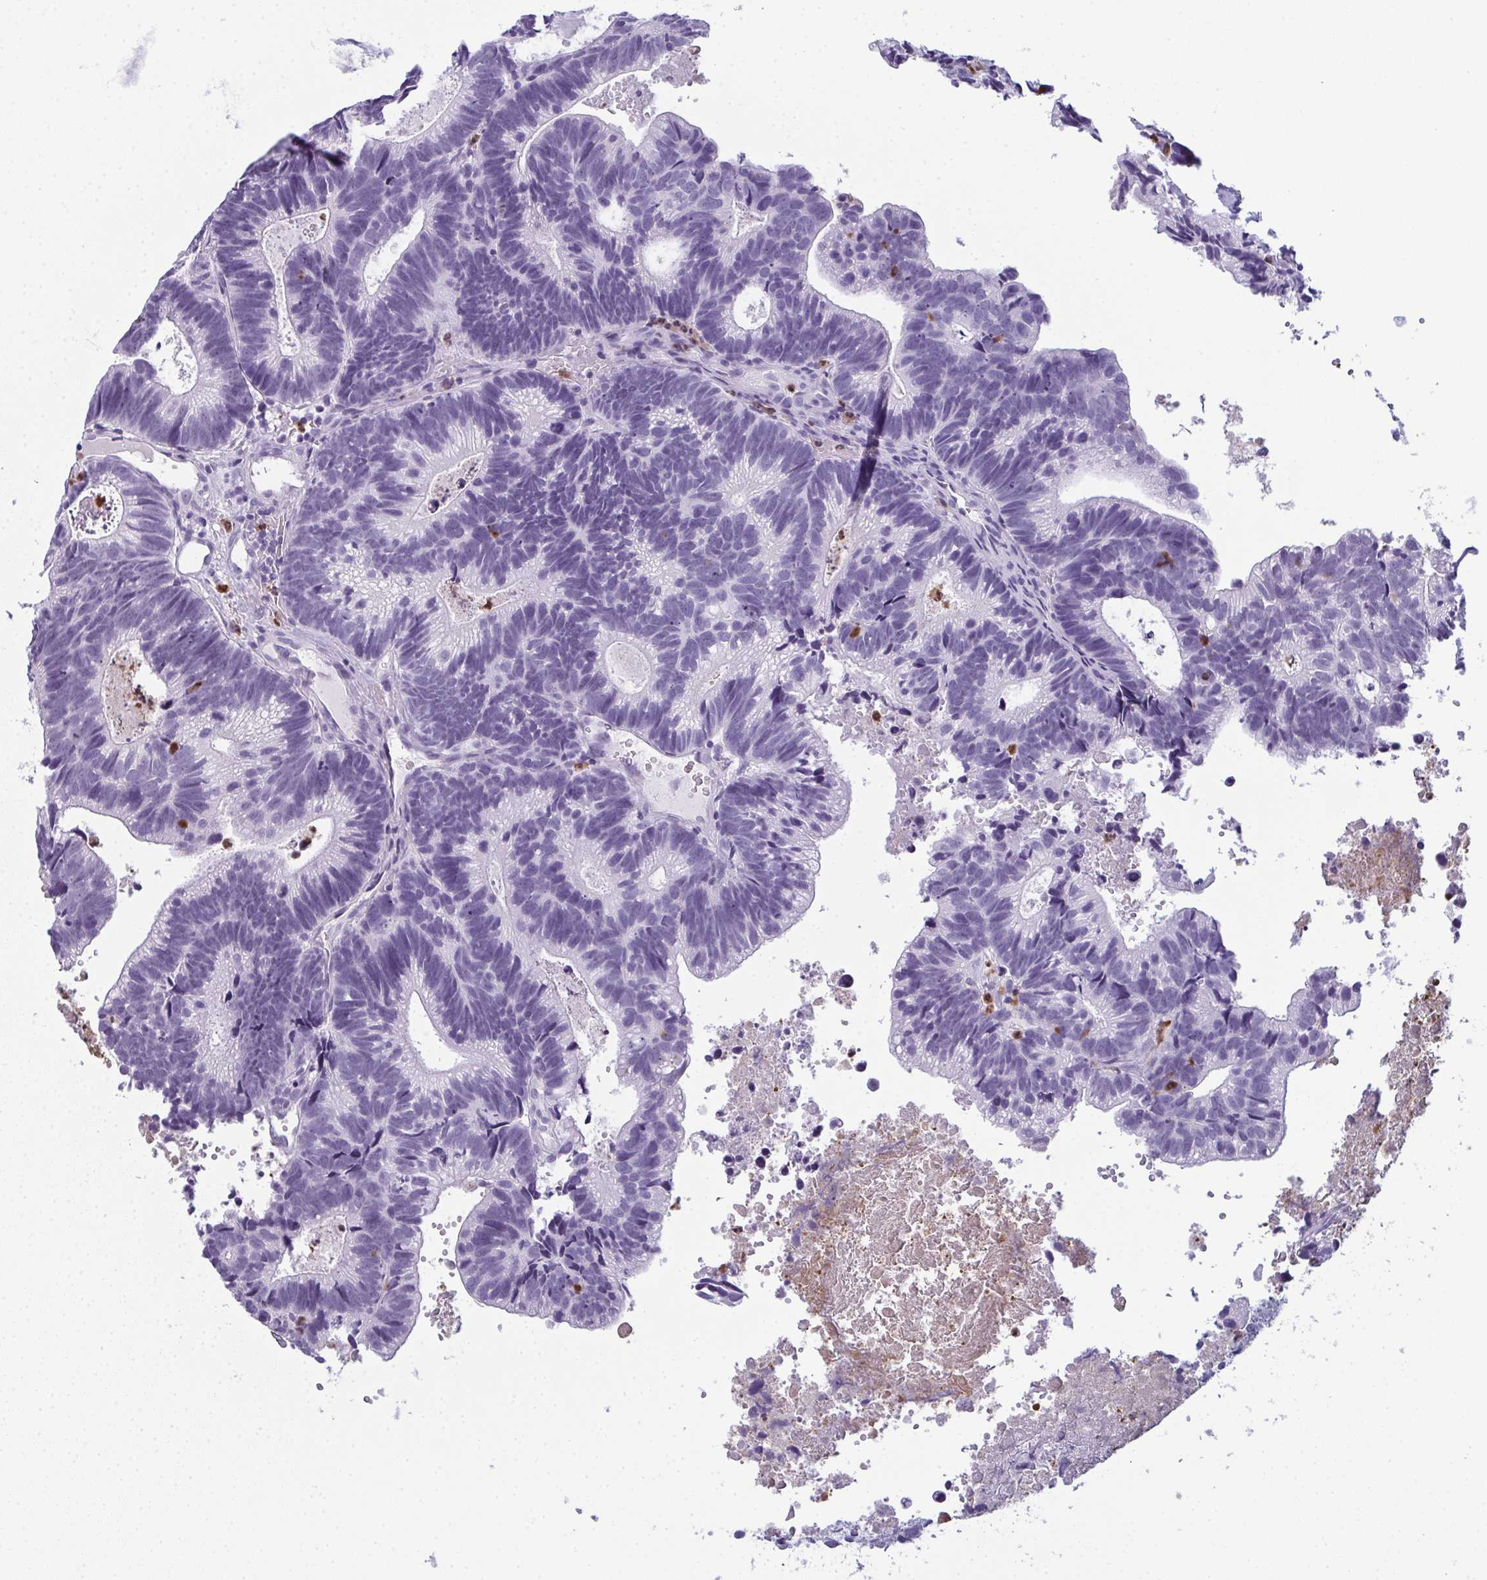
{"staining": {"intensity": "negative", "quantity": "none", "location": "none"}, "tissue": "head and neck cancer", "cell_type": "Tumor cells", "image_type": "cancer", "snomed": [{"axis": "morphology", "description": "Adenocarcinoma, NOS"}, {"axis": "topography", "description": "Head-Neck"}], "caption": "Adenocarcinoma (head and neck) was stained to show a protein in brown. There is no significant positivity in tumor cells.", "gene": "CDA", "patient": {"sex": "male", "age": 62}}